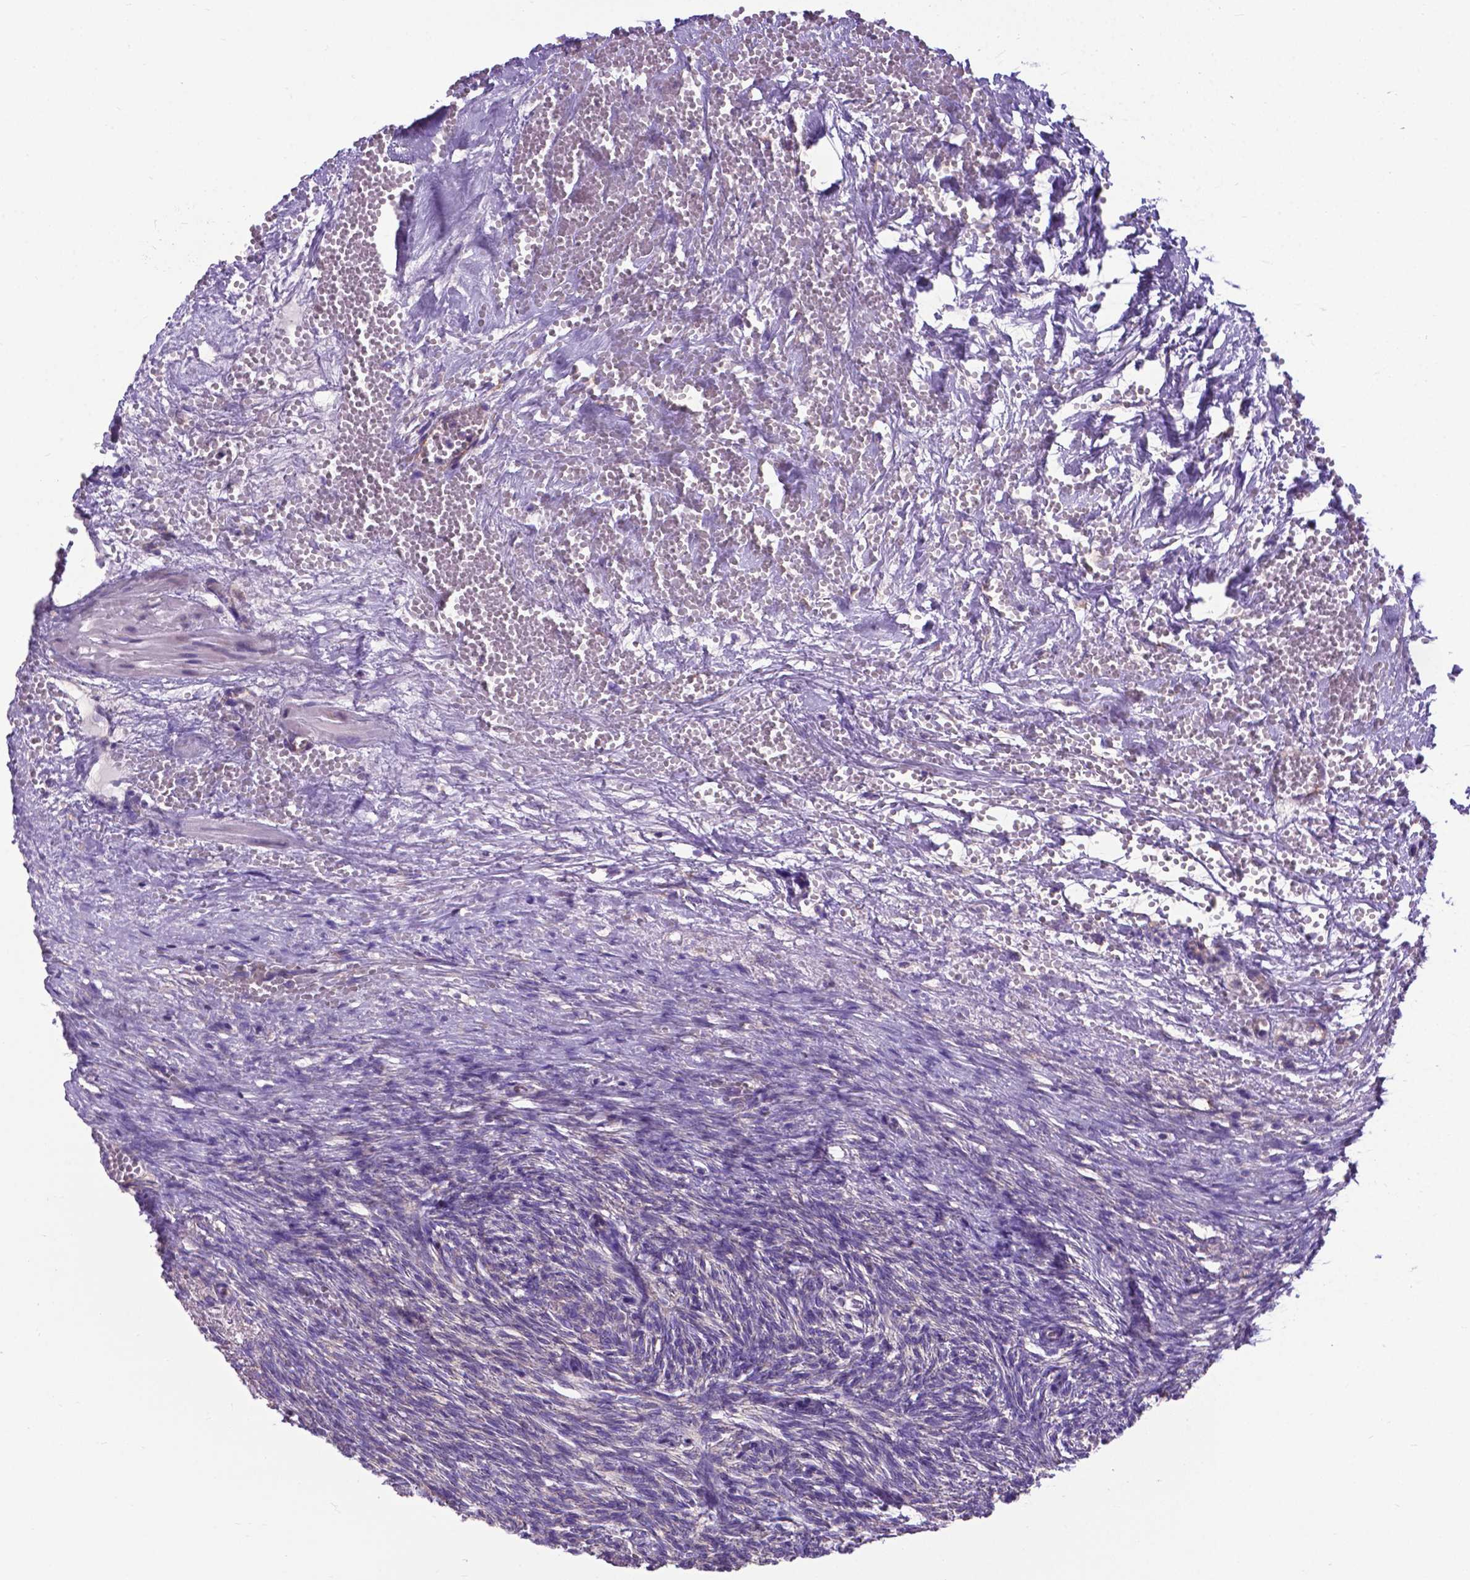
{"staining": {"intensity": "negative", "quantity": "none", "location": "none"}, "tissue": "ovary", "cell_type": "Follicle cells", "image_type": "normal", "snomed": [{"axis": "morphology", "description": "Normal tissue, NOS"}, {"axis": "topography", "description": "Ovary"}], "caption": "Protein analysis of unremarkable ovary reveals no significant expression in follicle cells.", "gene": "RPL6", "patient": {"sex": "female", "age": 46}}